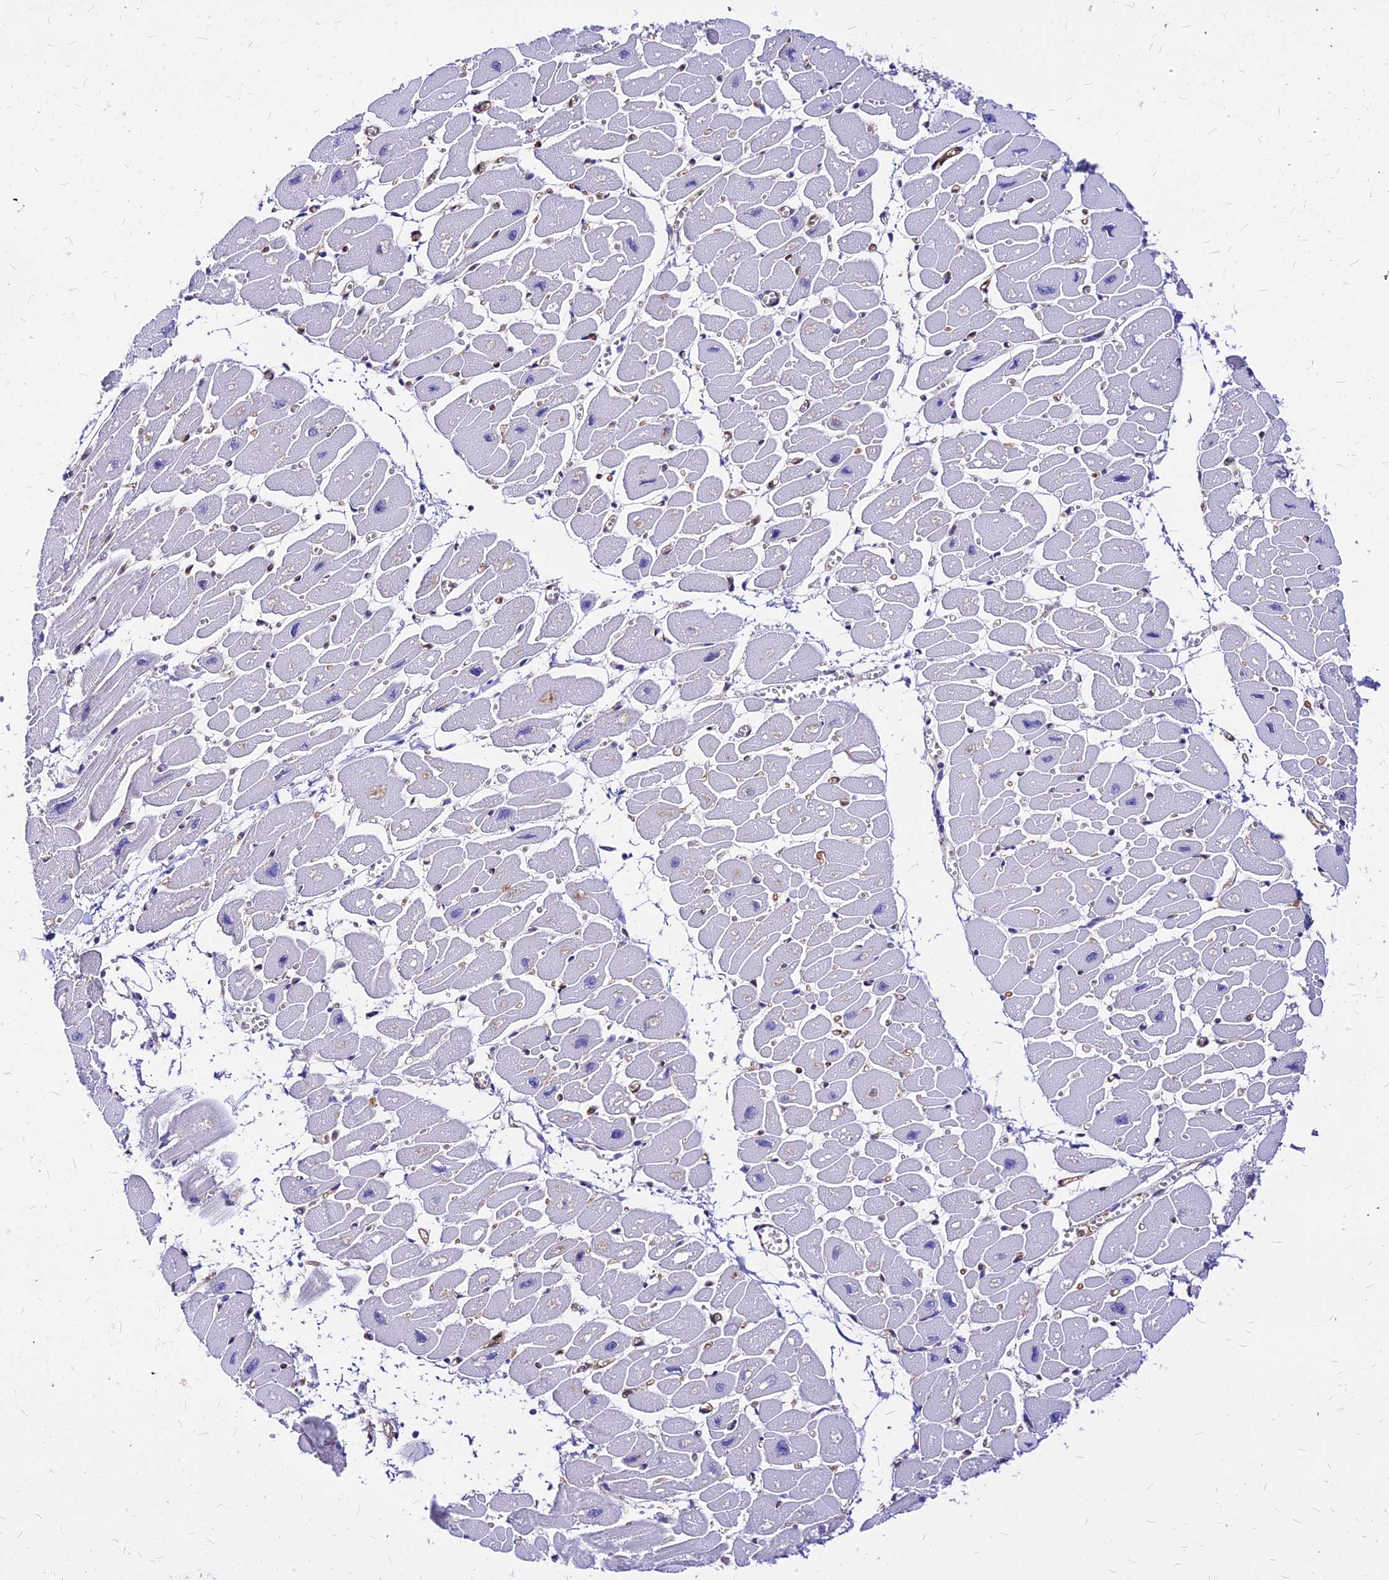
{"staining": {"intensity": "negative", "quantity": "none", "location": "none"}, "tissue": "heart muscle", "cell_type": "Cardiomyocytes", "image_type": "normal", "snomed": [{"axis": "morphology", "description": "Normal tissue, NOS"}, {"axis": "topography", "description": "Heart"}], "caption": "Cardiomyocytes are negative for protein expression in benign human heart muscle. (DAB (3,3'-diaminobenzidine) immunohistochemistry (IHC) visualized using brightfield microscopy, high magnification).", "gene": "PAXX", "patient": {"sex": "female", "age": 54}}